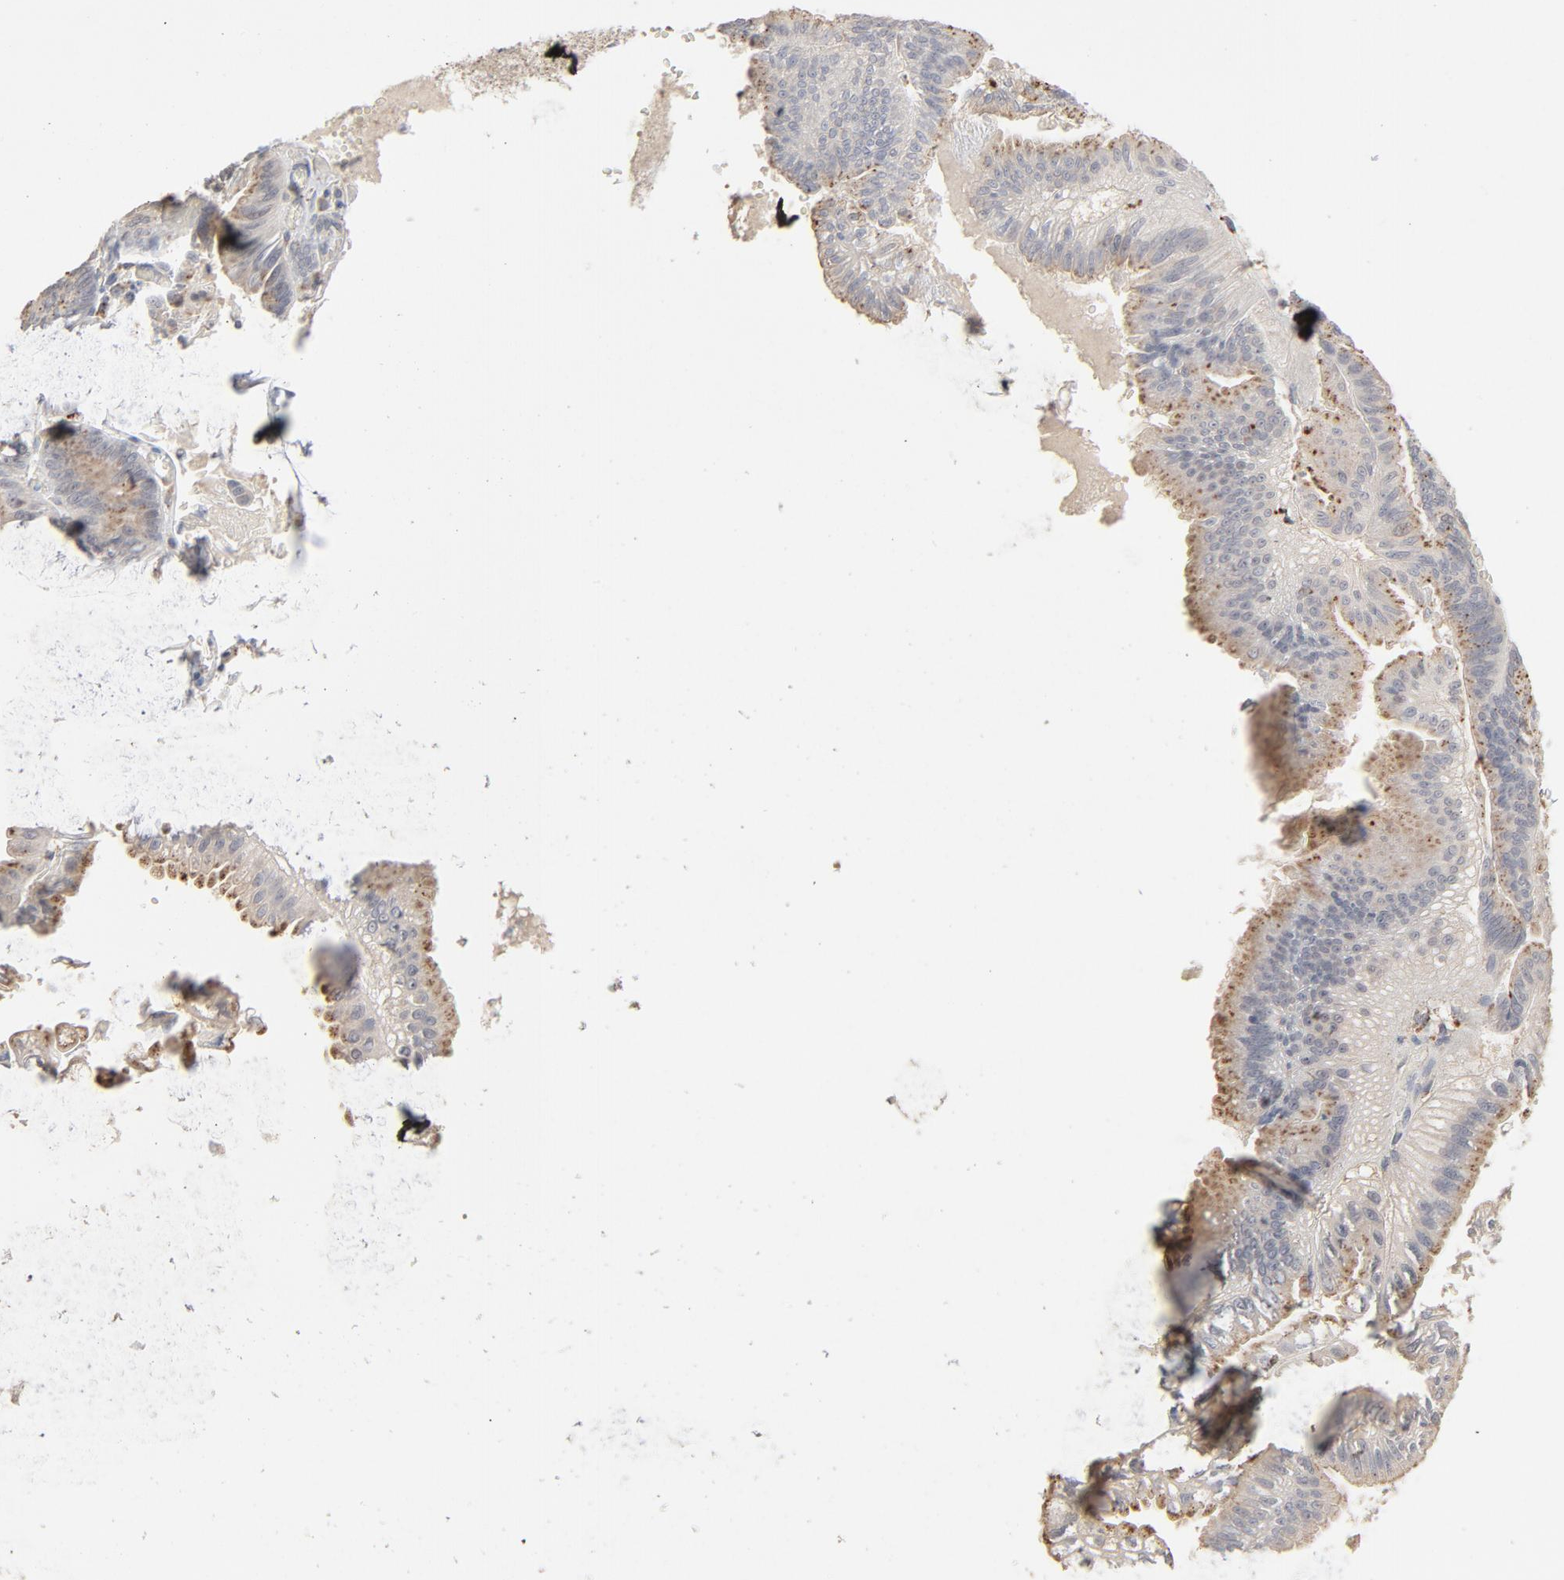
{"staining": {"intensity": "moderate", "quantity": "25%-75%", "location": "cytoplasmic/membranous"}, "tissue": "pancreatic cancer", "cell_type": "Tumor cells", "image_type": "cancer", "snomed": [{"axis": "morphology", "description": "Adenocarcinoma, NOS"}, {"axis": "topography", "description": "Pancreas"}], "caption": "Adenocarcinoma (pancreatic) stained with DAB (3,3'-diaminobenzidine) immunohistochemistry (IHC) demonstrates medium levels of moderate cytoplasmic/membranous expression in approximately 25%-75% of tumor cells. (brown staining indicates protein expression, while blue staining denotes nuclei).", "gene": "POMT2", "patient": {"sex": "male", "age": 82}}